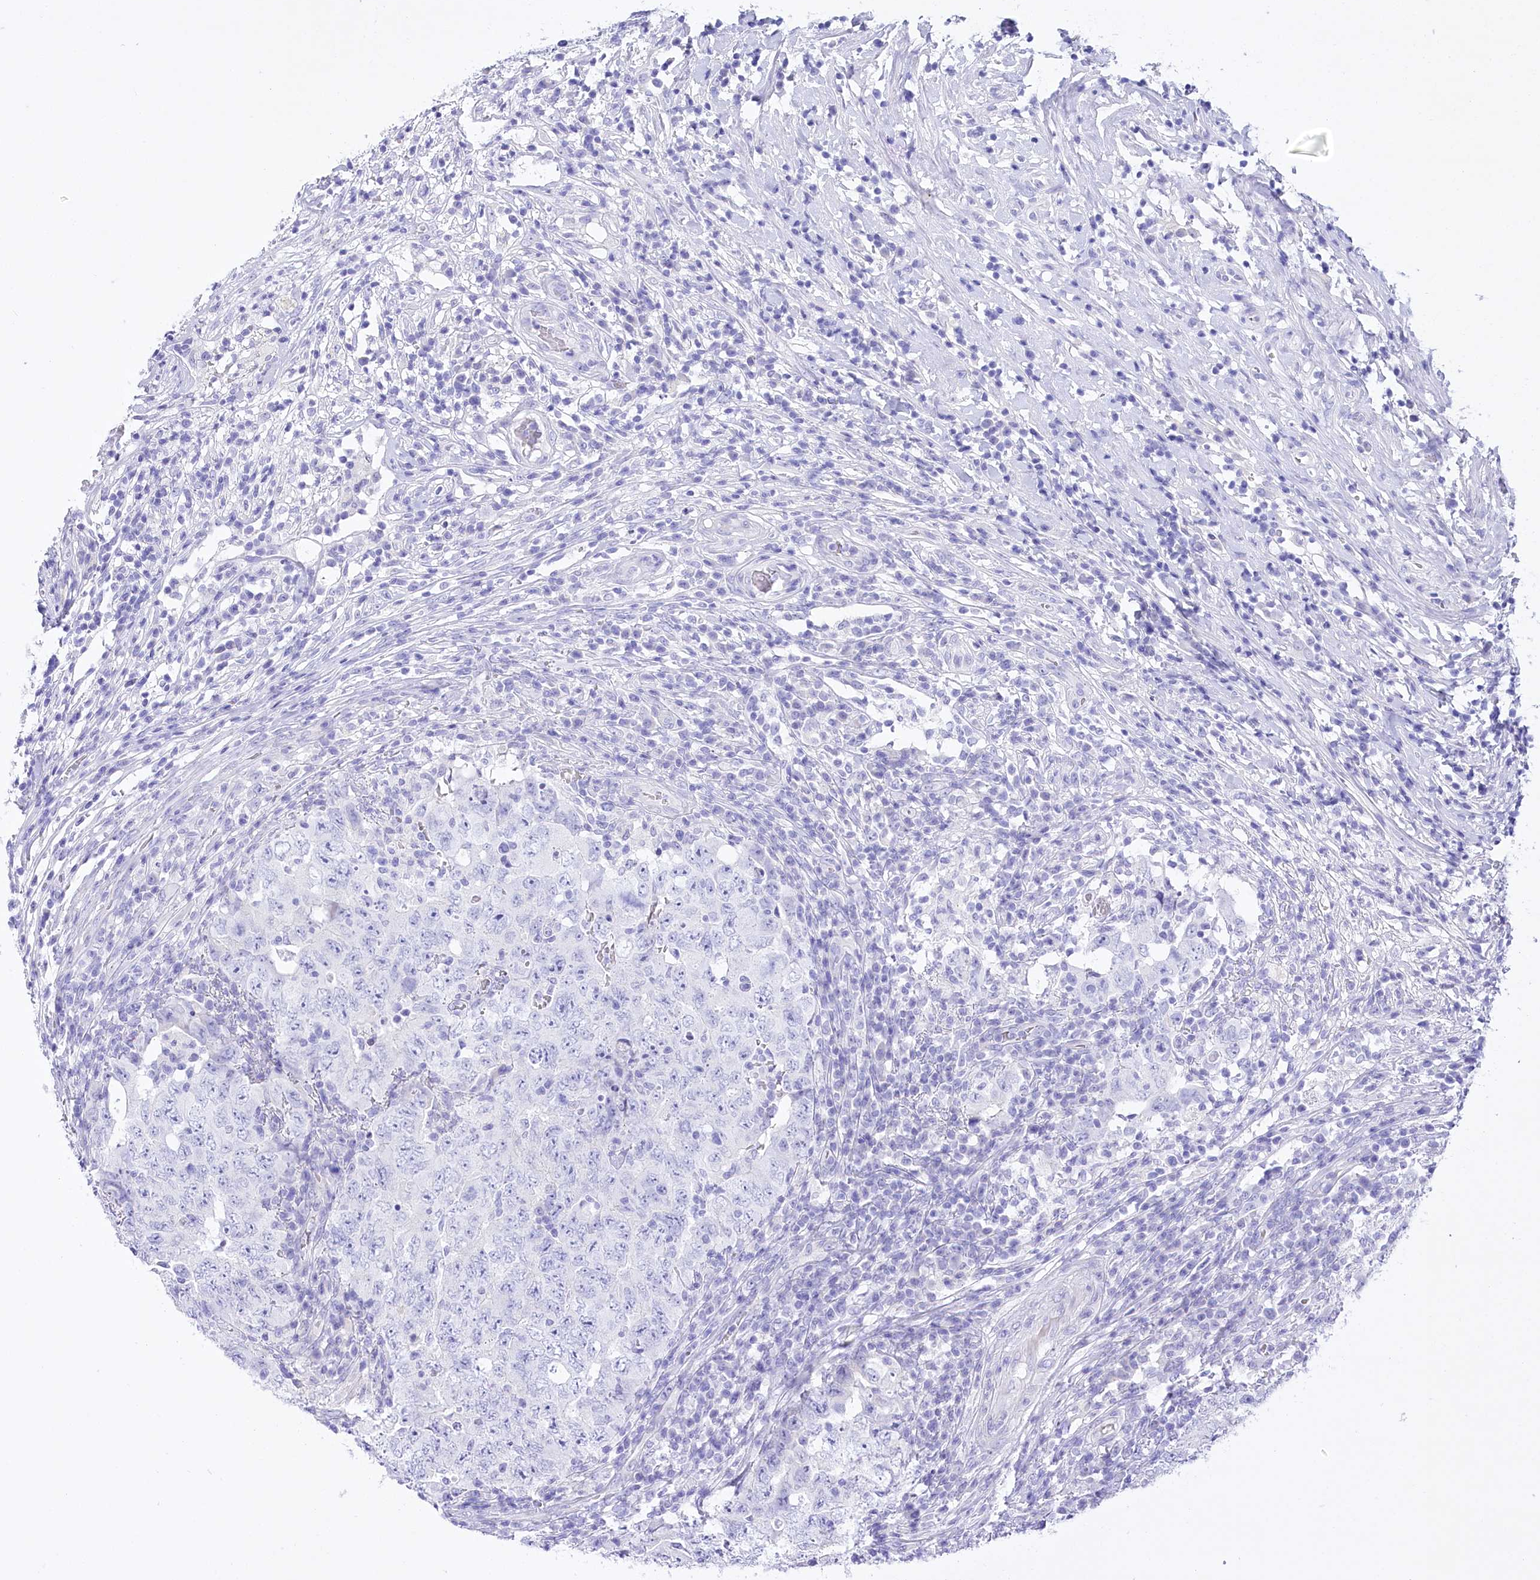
{"staining": {"intensity": "negative", "quantity": "none", "location": "none"}, "tissue": "testis cancer", "cell_type": "Tumor cells", "image_type": "cancer", "snomed": [{"axis": "morphology", "description": "Carcinoma, Embryonal, NOS"}, {"axis": "topography", "description": "Testis"}], "caption": "A high-resolution micrograph shows IHC staining of embryonal carcinoma (testis), which exhibits no significant staining in tumor cells. Brightfield microscopy of immunohistochemistry stained with DAB (brown) and hematoxylin (blue), captured at high magnification.", "gene": "PBLD", "patient": {"sex": "male", "age": 26}}